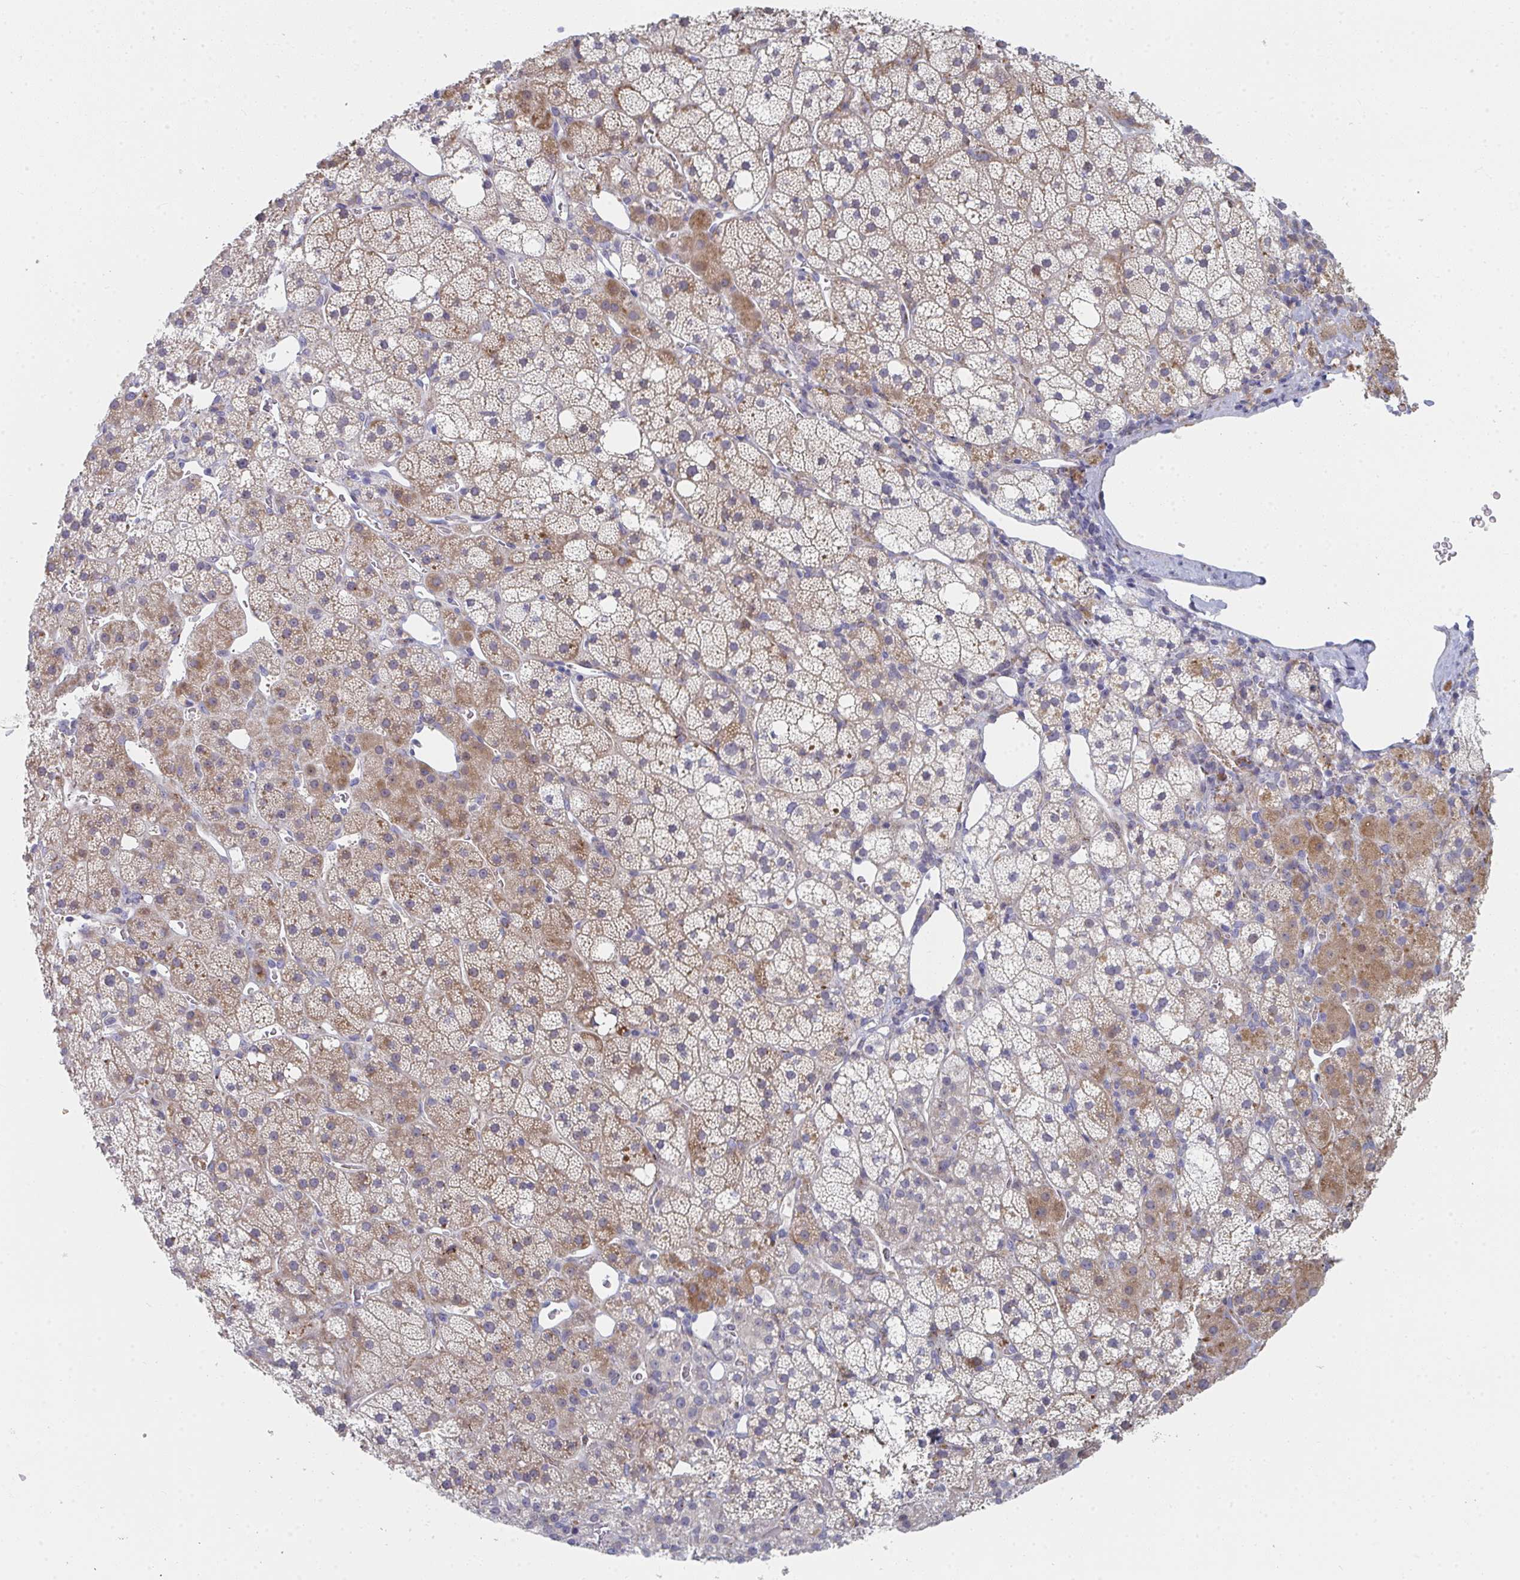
{"staining": {"intensity": "moderate", "quantity": "25%-75%", "location": "cytoplasmic/membranous"}, "tissue": "adrenal gland", "cell_type": "Glandular cells", "image_type": "normal", "snomed": [{"axis": "morphology", "description": "Normal tissue, NOS"}, {"axis": "topography", "description": "Adrenal gland"}], "caption": "Immunohistochemical staining of unremarkable human adrenal gland displays moderate cytoplasmic/membranous protein staining in about 25%-75% of glandular cells. The protein of interest is shown in brown color, while the nuclei are stained blue.", "gene": "PSMG1", "patient": {"sex": "male", "age": 53}}